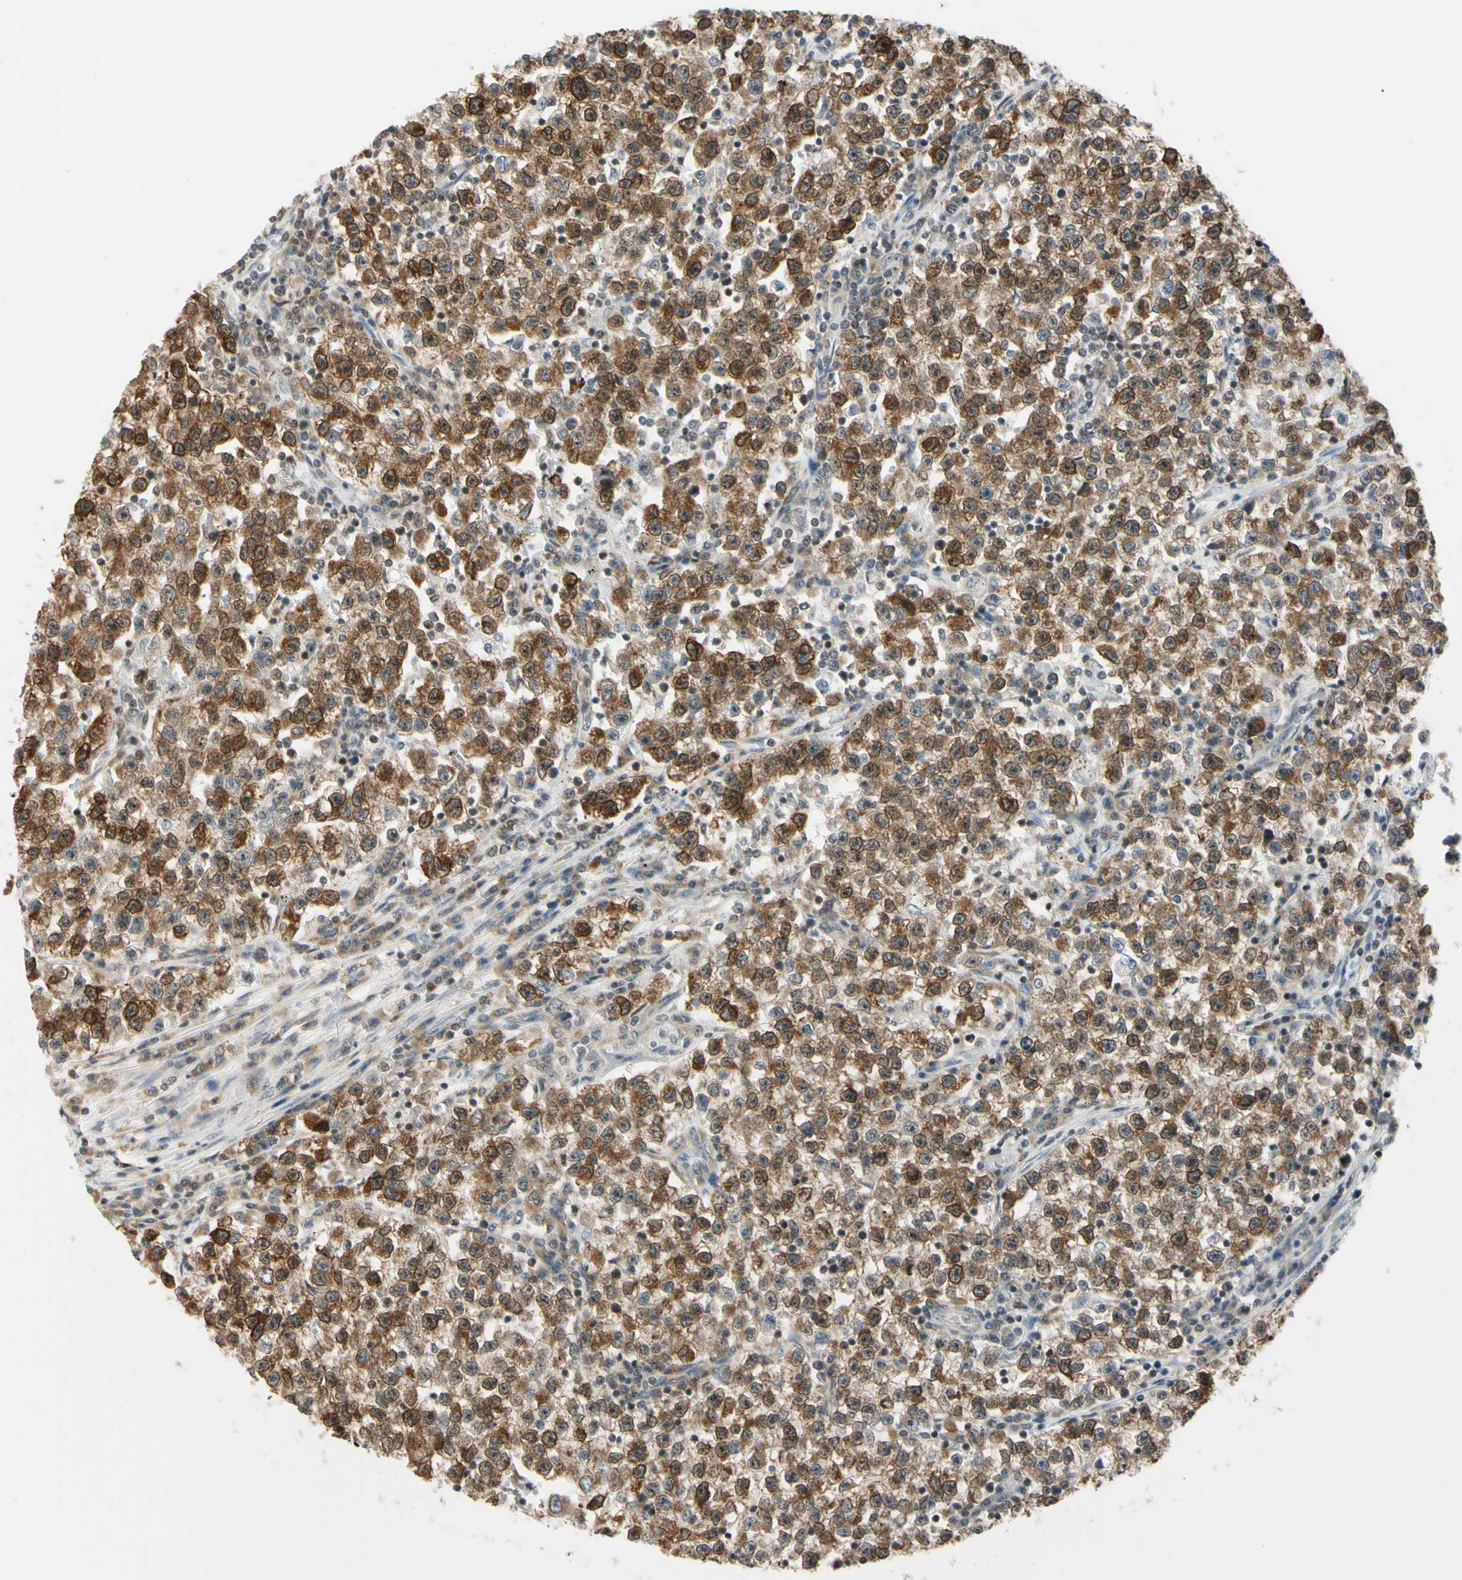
{"staining": {"intensity": "strong", "quantity": ">75%", "location": "cytoplasmic/membranous"}, "tissue": "testis cancer", "cell_type": "Tumor cells", "image_type": "cancer", "snomed": [{"axis": "morphology", "description": "Seminoma, NOS"}, {"axis": "topography", "description": "Testis"}], "caption": "A high-resolution image shows immunohistochemistry staining of seminoma (testis), which exhibits strong cytoplasmic/membranous positivity in about >75% of tumor cells.", "gene": "DAXX", "patient": {"sex": "male", "age": 22}}